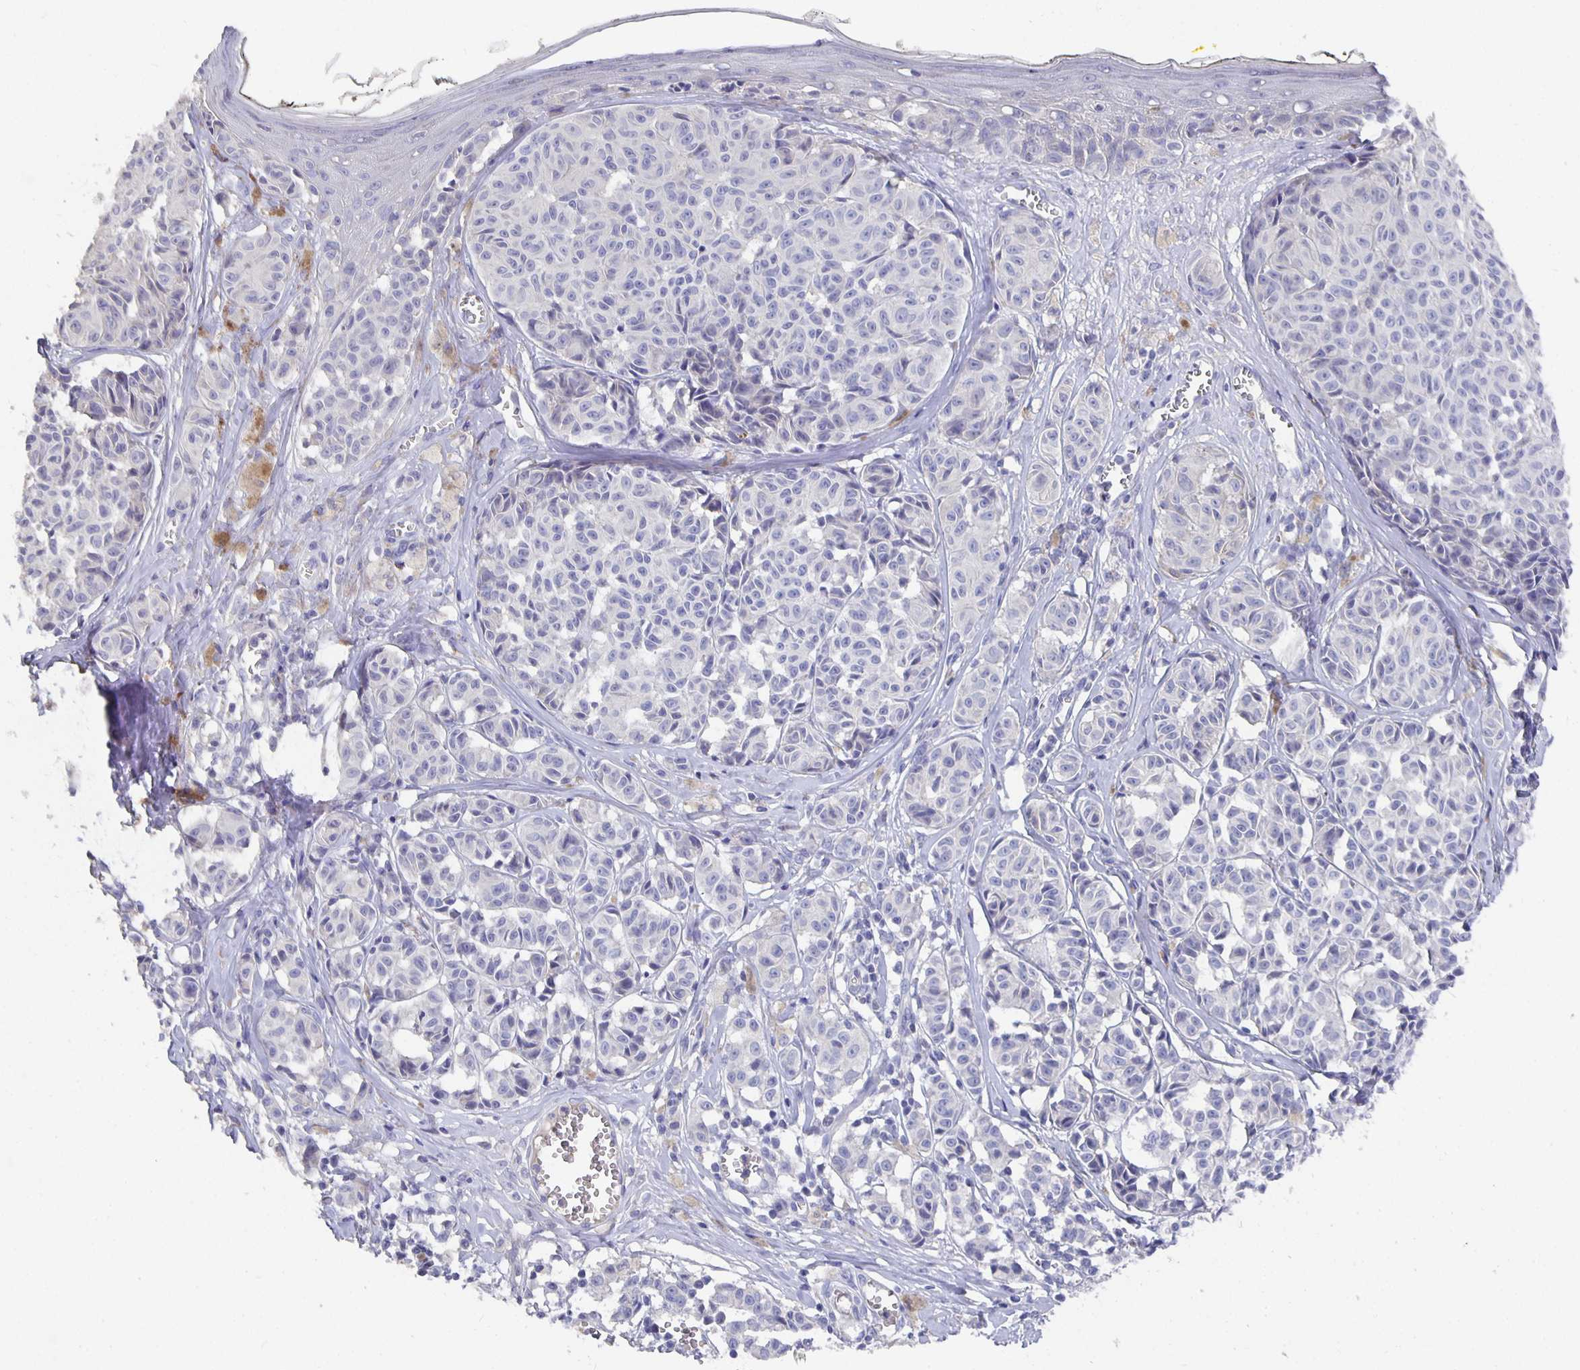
{"staining": {"intensity": "negative", "quantity": "none", "location": "none"}, "tissue": "melanoma", "cell_type": "Tumor cells", "image_type": "cancer", "snomed": [{"axis": "morphology", "description": "Malignant melanoma, NOS"}, {"axis": "topography", "description": "Skin"}], "caption": "Image shows no protein positivity in tumor cells of malignant melanoma tissue.", "gene": "CFAP74", "patient": {"sex": "female", "age": 43}}